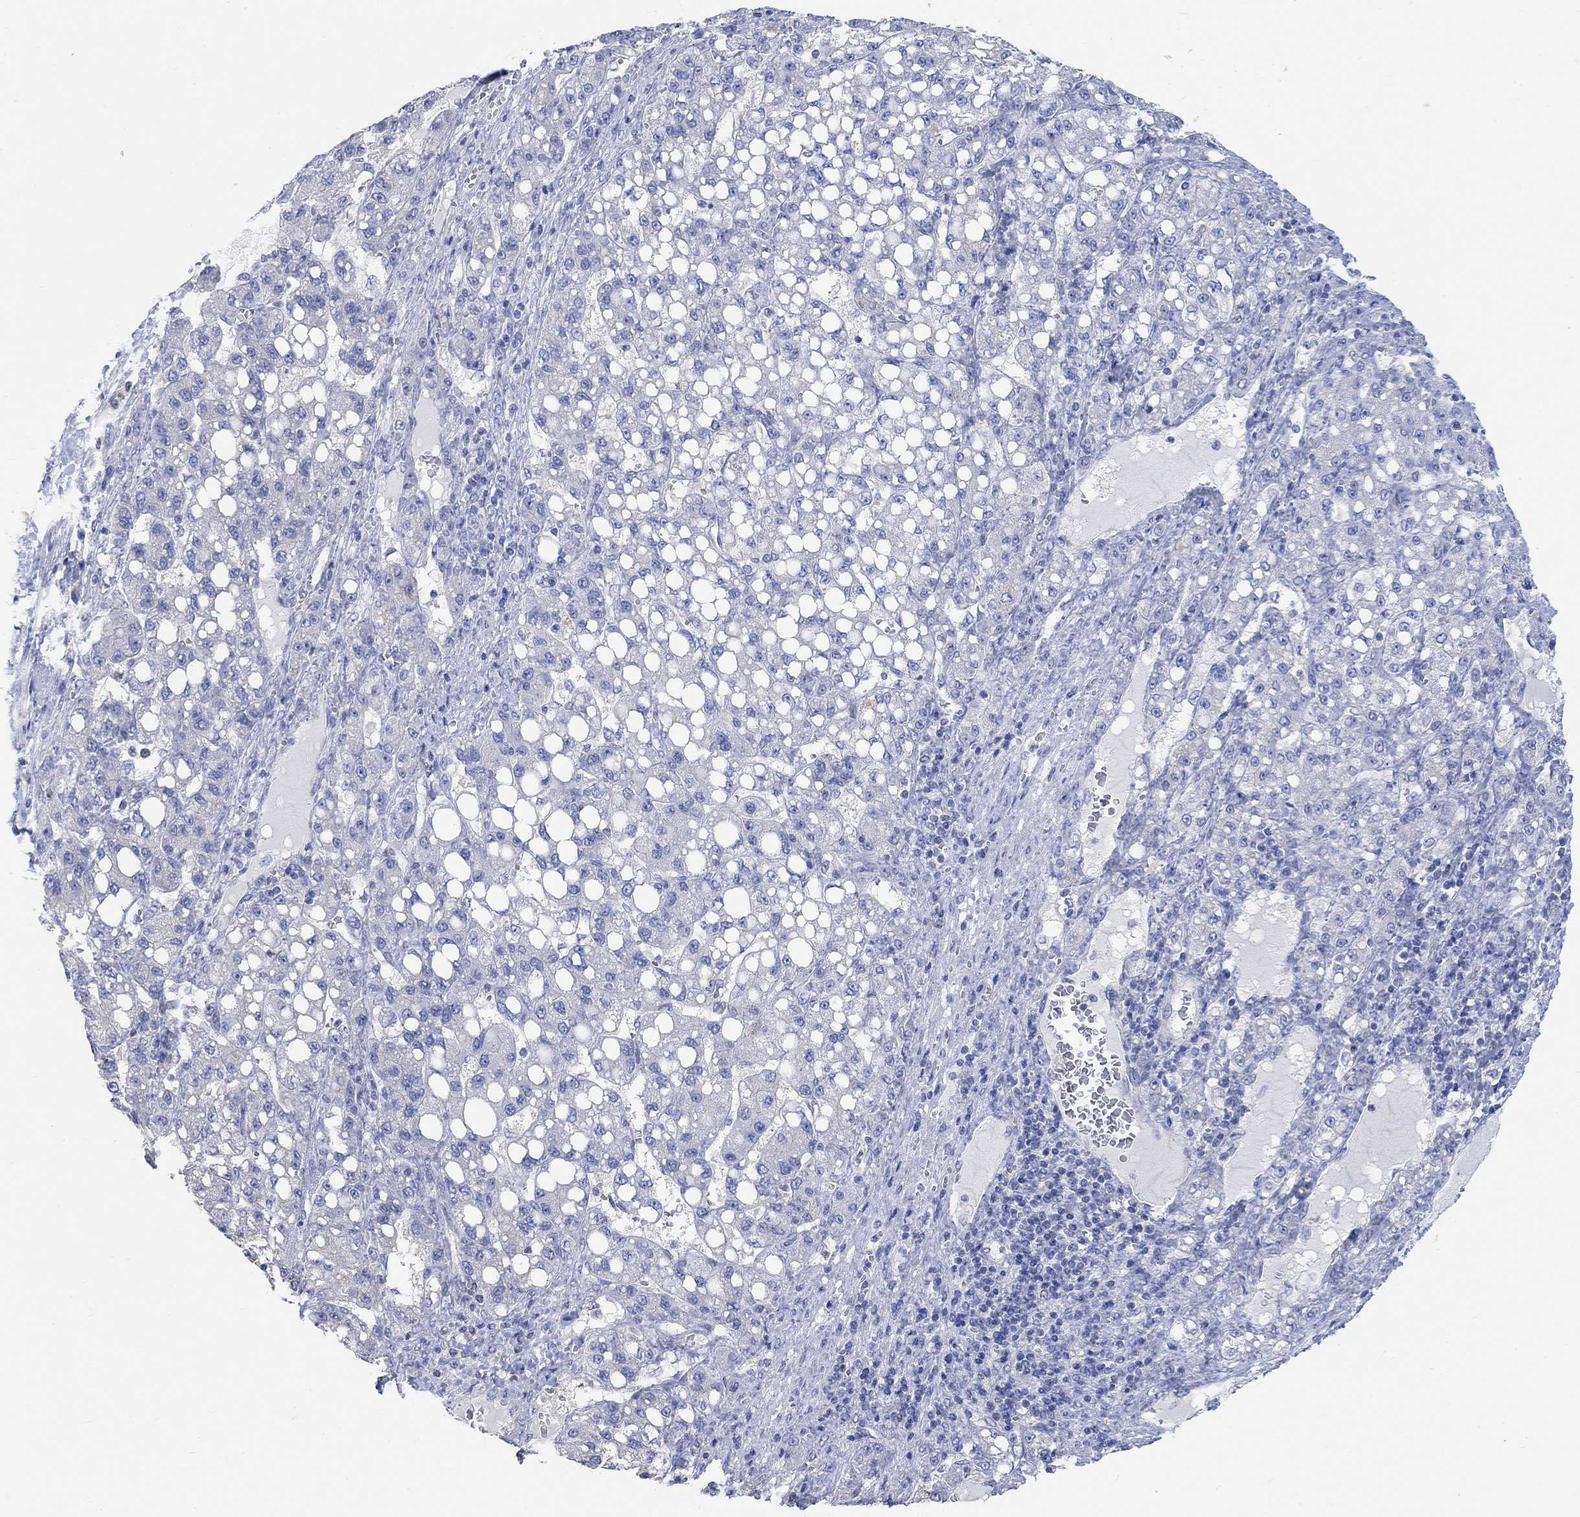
{"staining": {"intensity": "negative", "quantity": "none", "location": "none"}, "tissue": "liver cancer", "cell_type": "Tumor cells", "image_type": "cancer", "snomed": [{"axis": "morphology", "description": "Carcinoma, Hepatocellular, NOS"}, {"axis": "topography", "description": "Liver"}], "caption": "Tumor cells show no significant positivity in hepatocellular carcinoma (liver).", "gene": "NLRP14", "patient": {"sex": "female", "age": 65}}